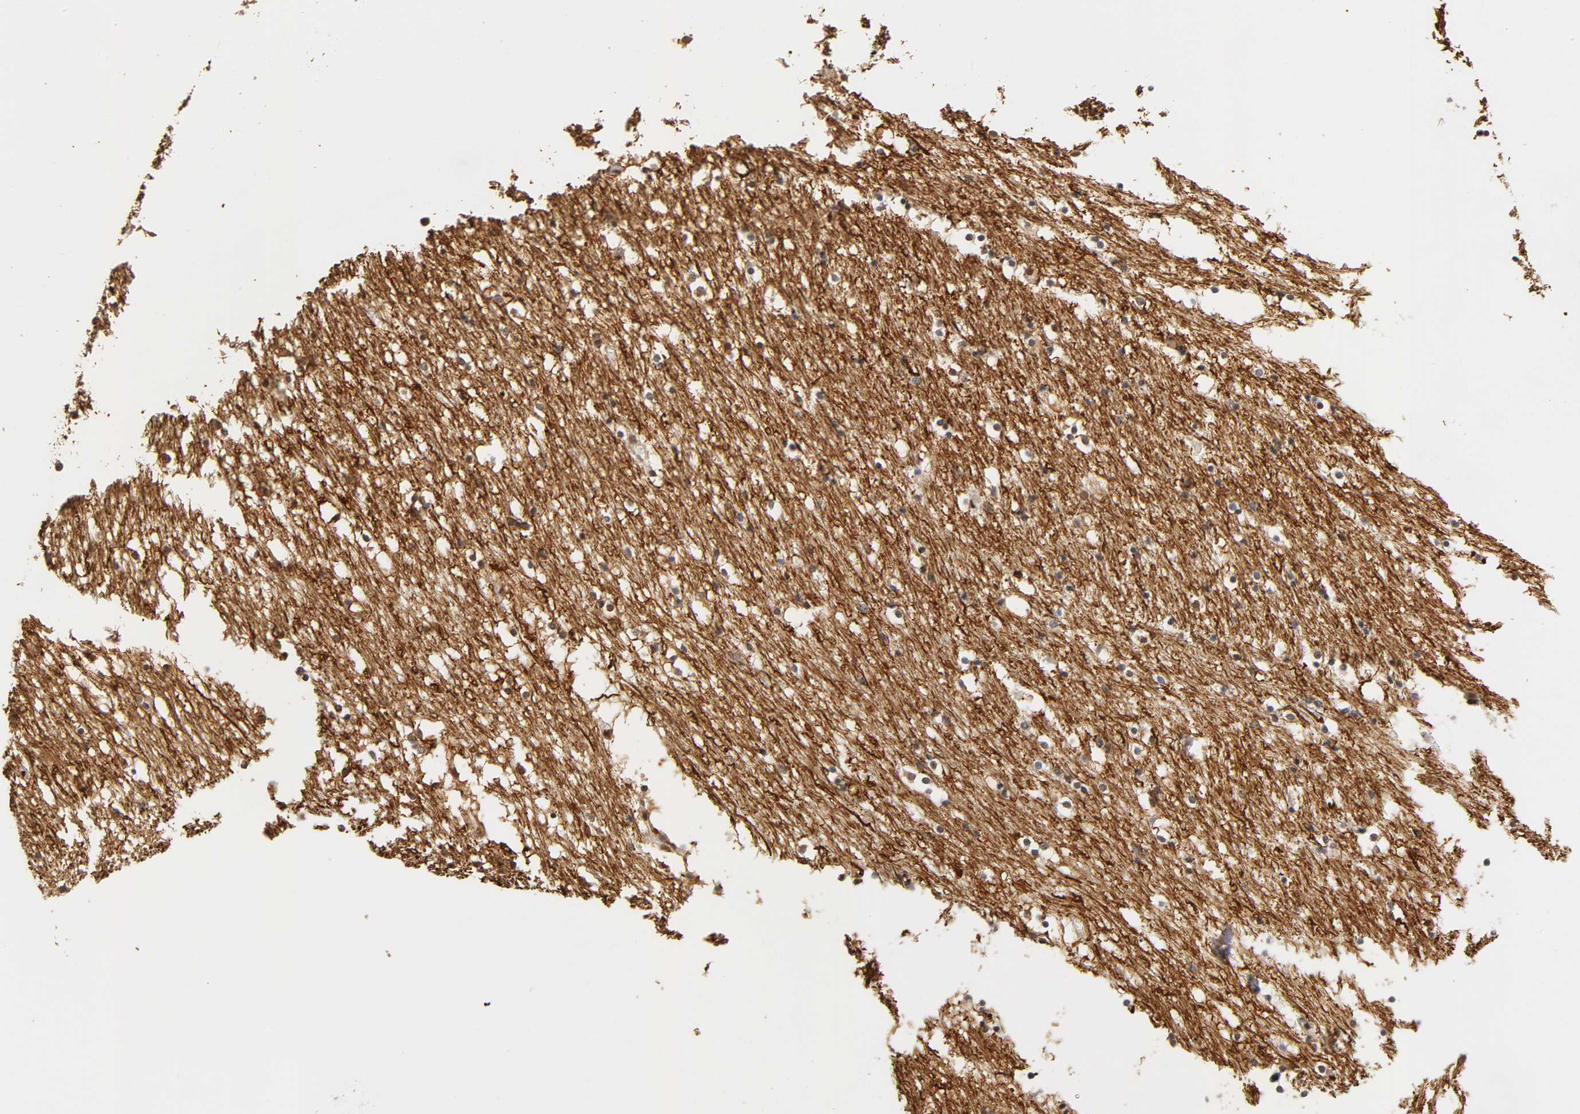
{"staining": {"intensity": "moderate", "quantity": "<25%", "location": "nuclear"}, "tissue": "caudate", "cell_type": "Glial cells", "image_type": "normal", "snomed": [{"axis": "morphology", "description": "Normal tissue, NOS"}, {"axis": "topography", "description": "Lateral ventricle wall"}], "caption": "This image demonstrates IHC staining of normal human caudate, with low moderate nuclear staining in about <25% of glial cells.", "gene": "NR3C1", "patient": {"sex": "male", "age": 45}}